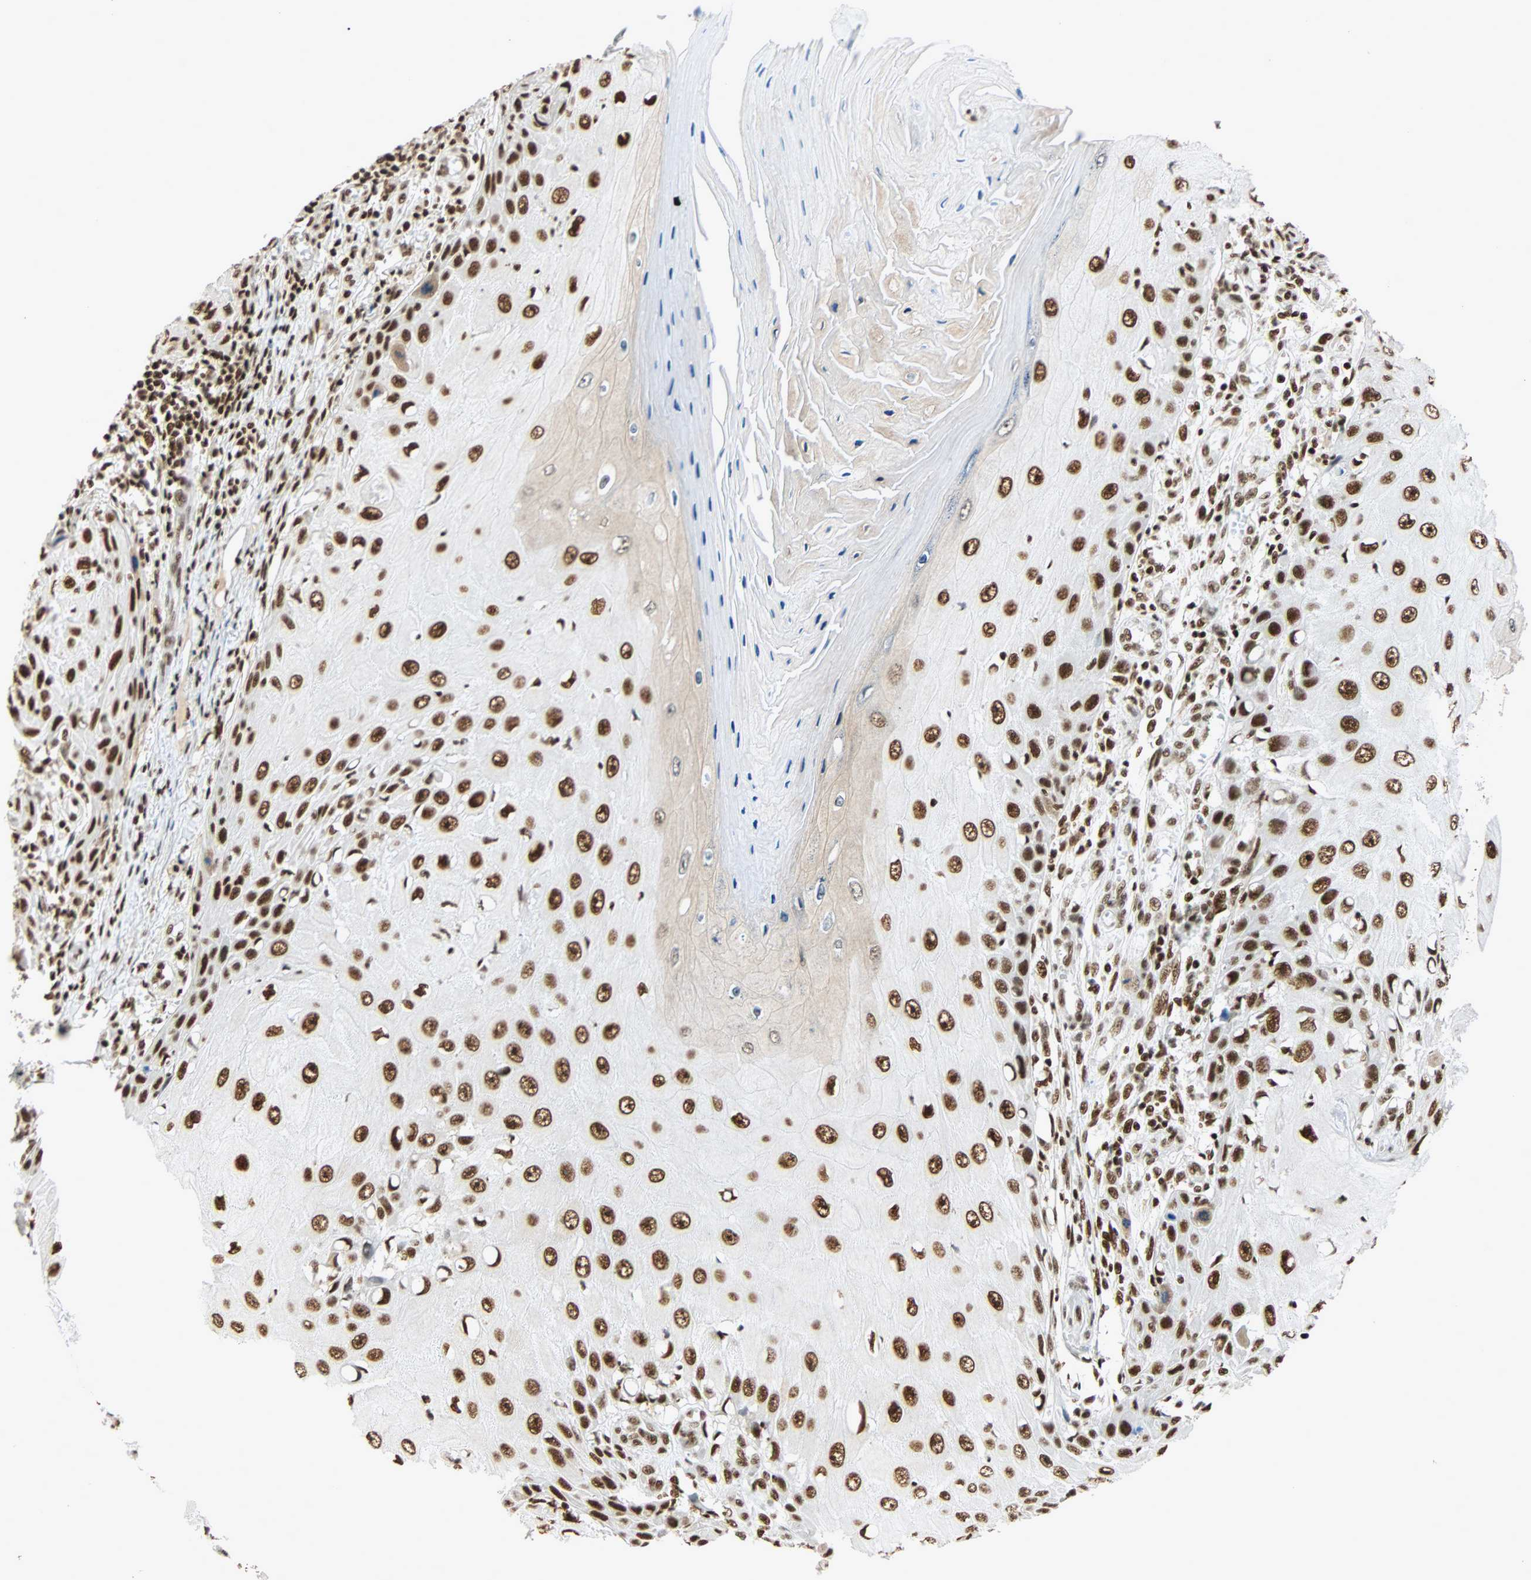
{"staining": {"intensity": "strong", "quantity": ">75%", "location": "nuclear"}, "tissue": "skin cancer", "cell_type": "Tumor cells", "image_type": "cancer", "snomed": [{"axis": "morphology", "description": "Squamous cell carcinoma, NOS"}, {"axis": "topography", "description": "Skin"}], "caption": "Immunohistochemistry photomicrograph of human skin cancer stained for a protein (brown), which demonstrates high levels of strong nuclear expression in about >75% of tumor cells.", "gene": "CDK12", "patient": {"sex": "female", "age": 73}}